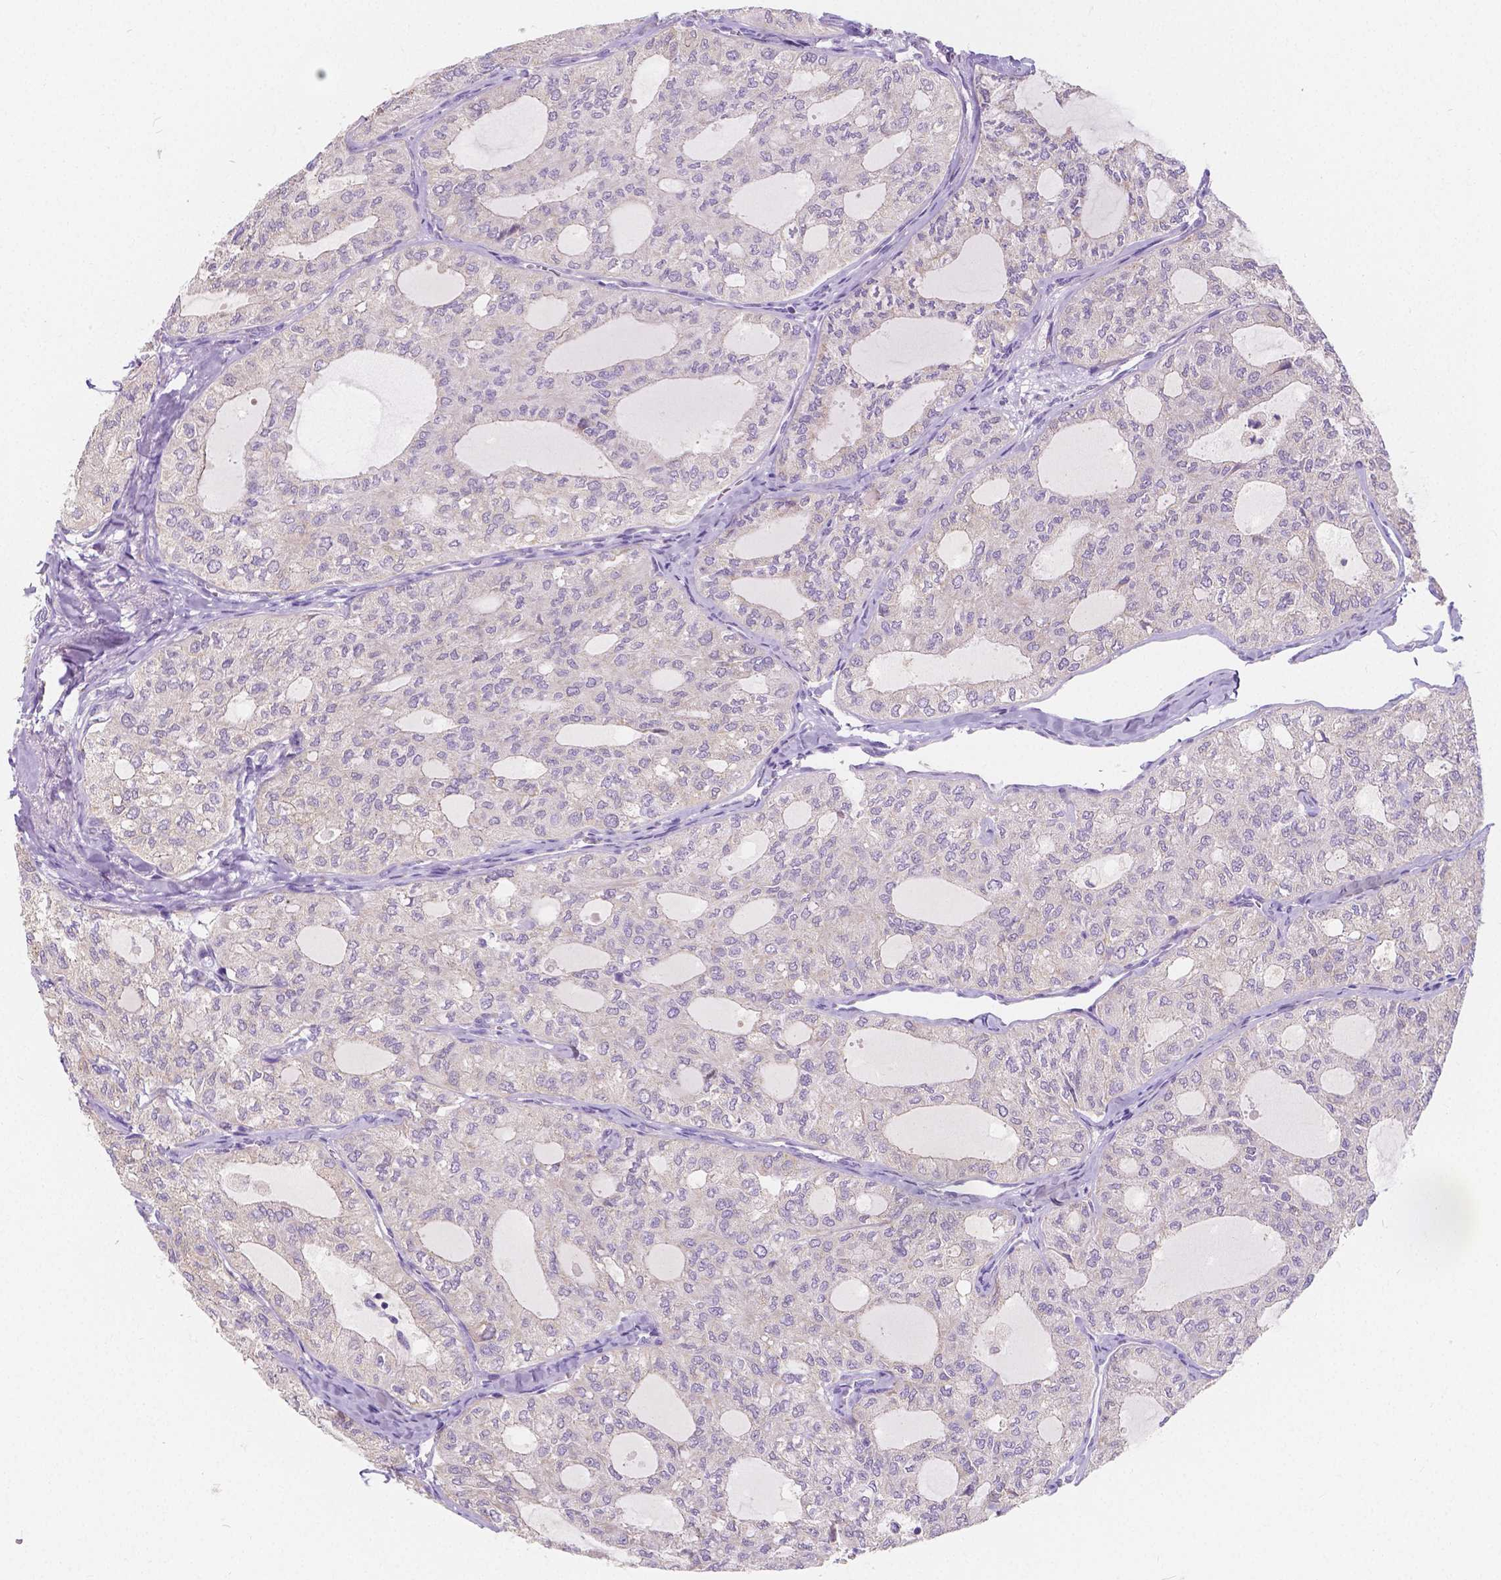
{"staining": {"intensity": "negative", "quantity": "none", "location": "none"}, "tissue": "thyroid cancer", "cell_type": "Tumor cells", "image_type": "cancer", "snomed": [{"axis": "morphology", "description": "Follicular adenoma carcinoma, NOS"}, {"axis": "topography", "description": "Thyroid gland"}], "caption": "High power microscopy image of an IHC micrograph of thyroid cancer, revealing no significant positivity in tumor cells.", "gene": "RNF186", "patient": {"sex": "male", "age": 75}}